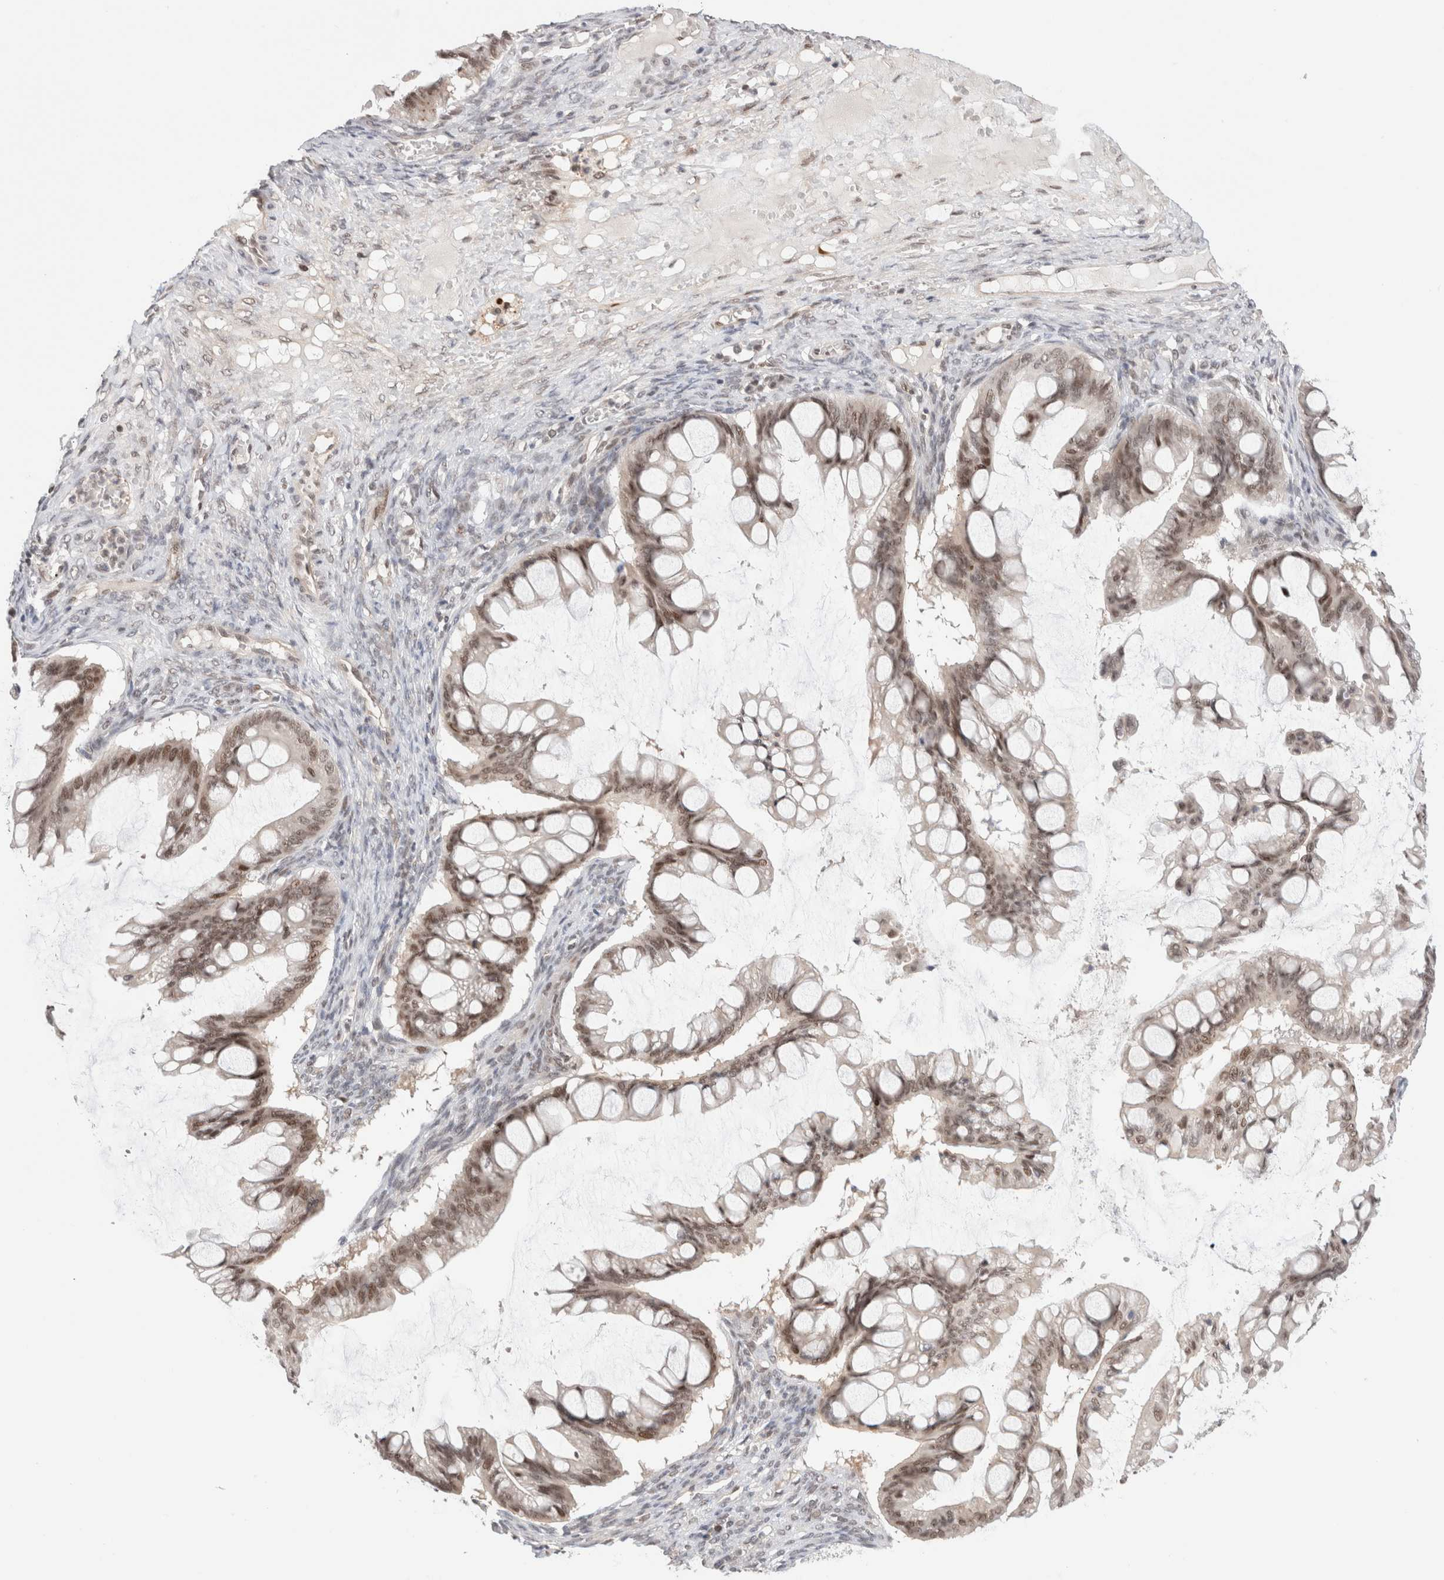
{"staining": {"intensity": "weak", "quantity": ">75%", "location": "nuclear"}, "tissue": "ovarian cancer", "cell_type": "Tumor cells", "image_type": "cancer", "snomed": [{"axis": "morphology", "description": "Cystadenocarcinoma, mucinous, NOS"}, {"axis": "topography", "description": "Ovary"}], "caption": "Weak nuclear positivity for a protein is present in about >75% of tumor cells of ovarian mucinous cystadenocarcinoma using immunohistochemistry (IHC).", "gene": "GATAD2A", "patient": {"sex": "female", "age": 73}}